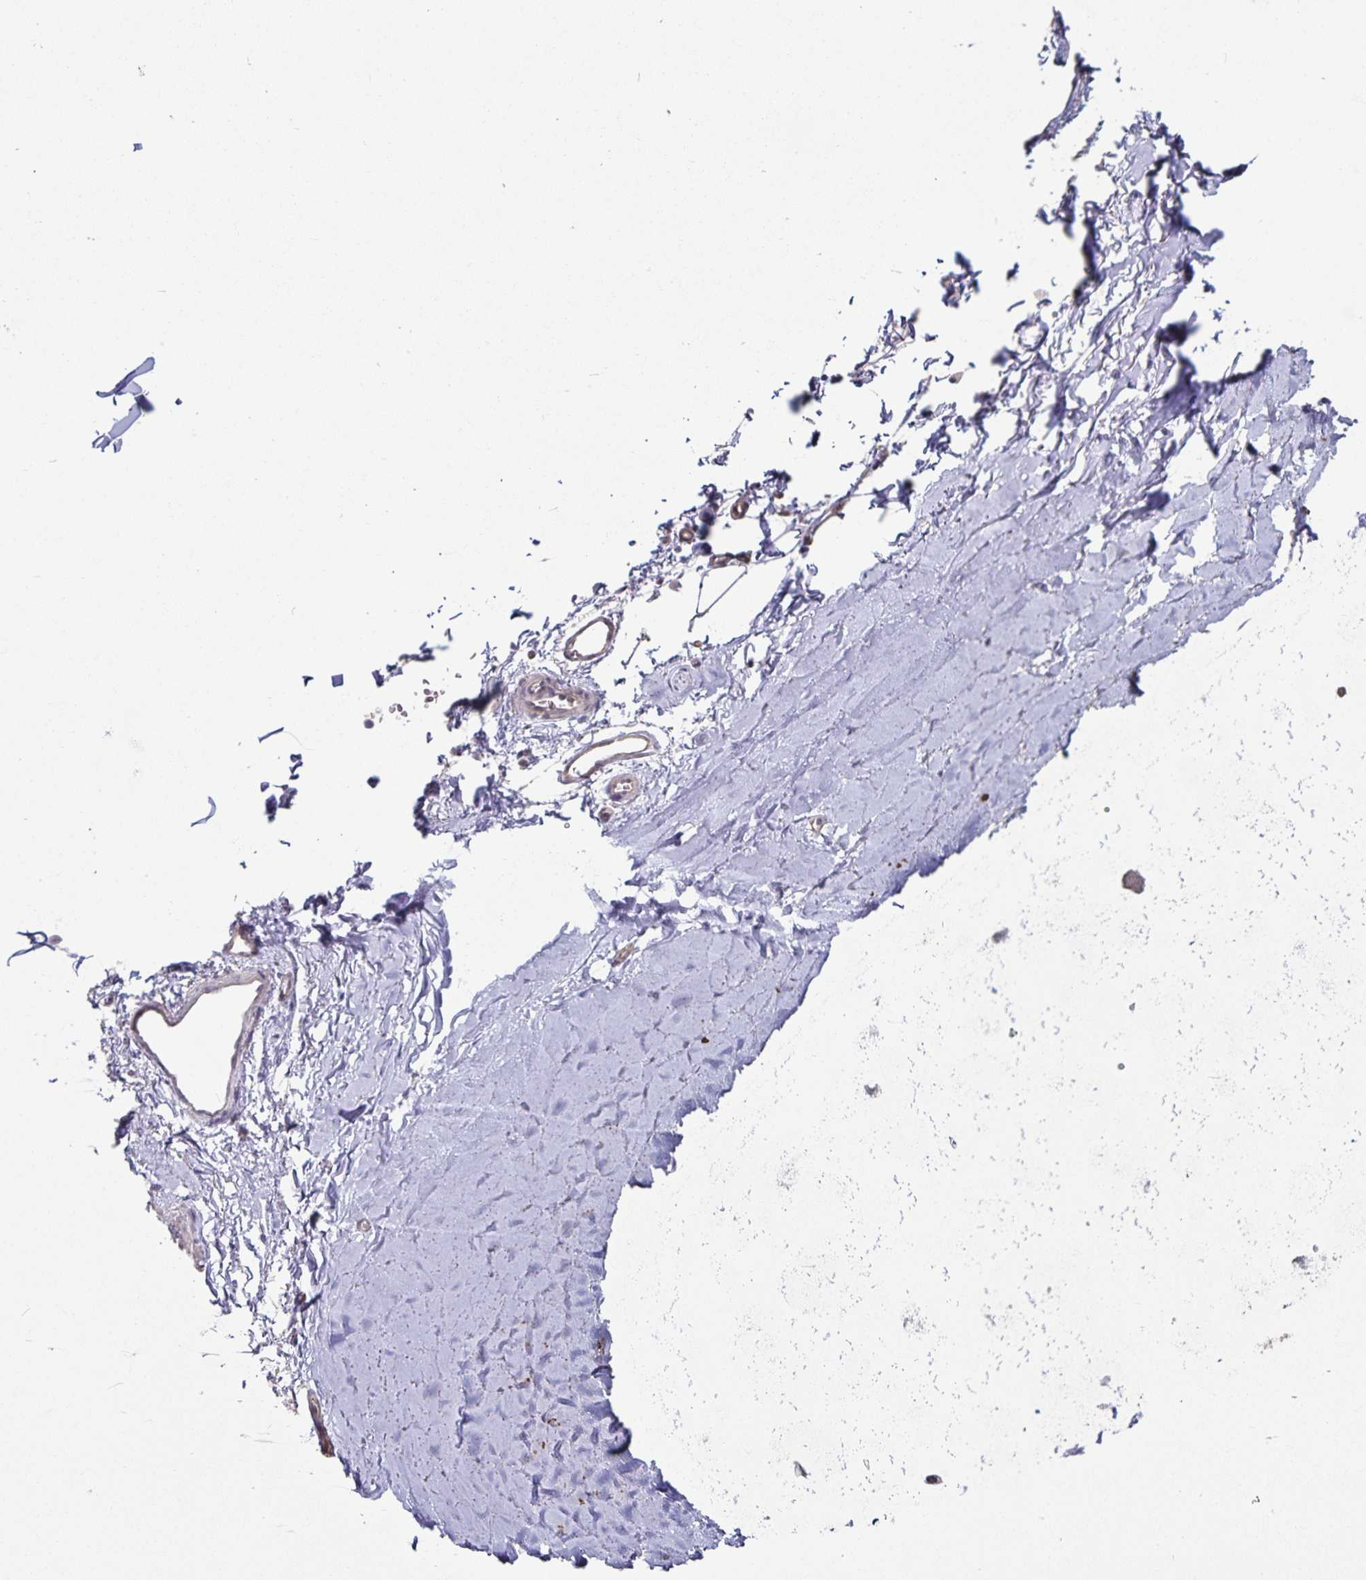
{"staining": {"intensity": "negative", "quantity": "none", "location": "none"}, "tissue": "adipose tissue", "cell_type": "Adipocytes", "image_type": "normal", "snomed": [{"axis": "morphology", "description": "Normal tissue, NOS"}, {"axis": "topography", "description": "Cartilage tissue"}, {"axis": "topography", "description": "Bronchus"}], "caption": "Immunohistochemistry (IHC) photomicrograph of normal adipose tissue stained for a protein (brown), which exhibits no staining in adipocytes. The staining is performed using DAB (3,3'-diaminobenzidine) brown chromogen with nuclei counter-stained in using hematoxylin.", "gene": "DNAH9", "patient": {"sex": "female", "age": 79}}